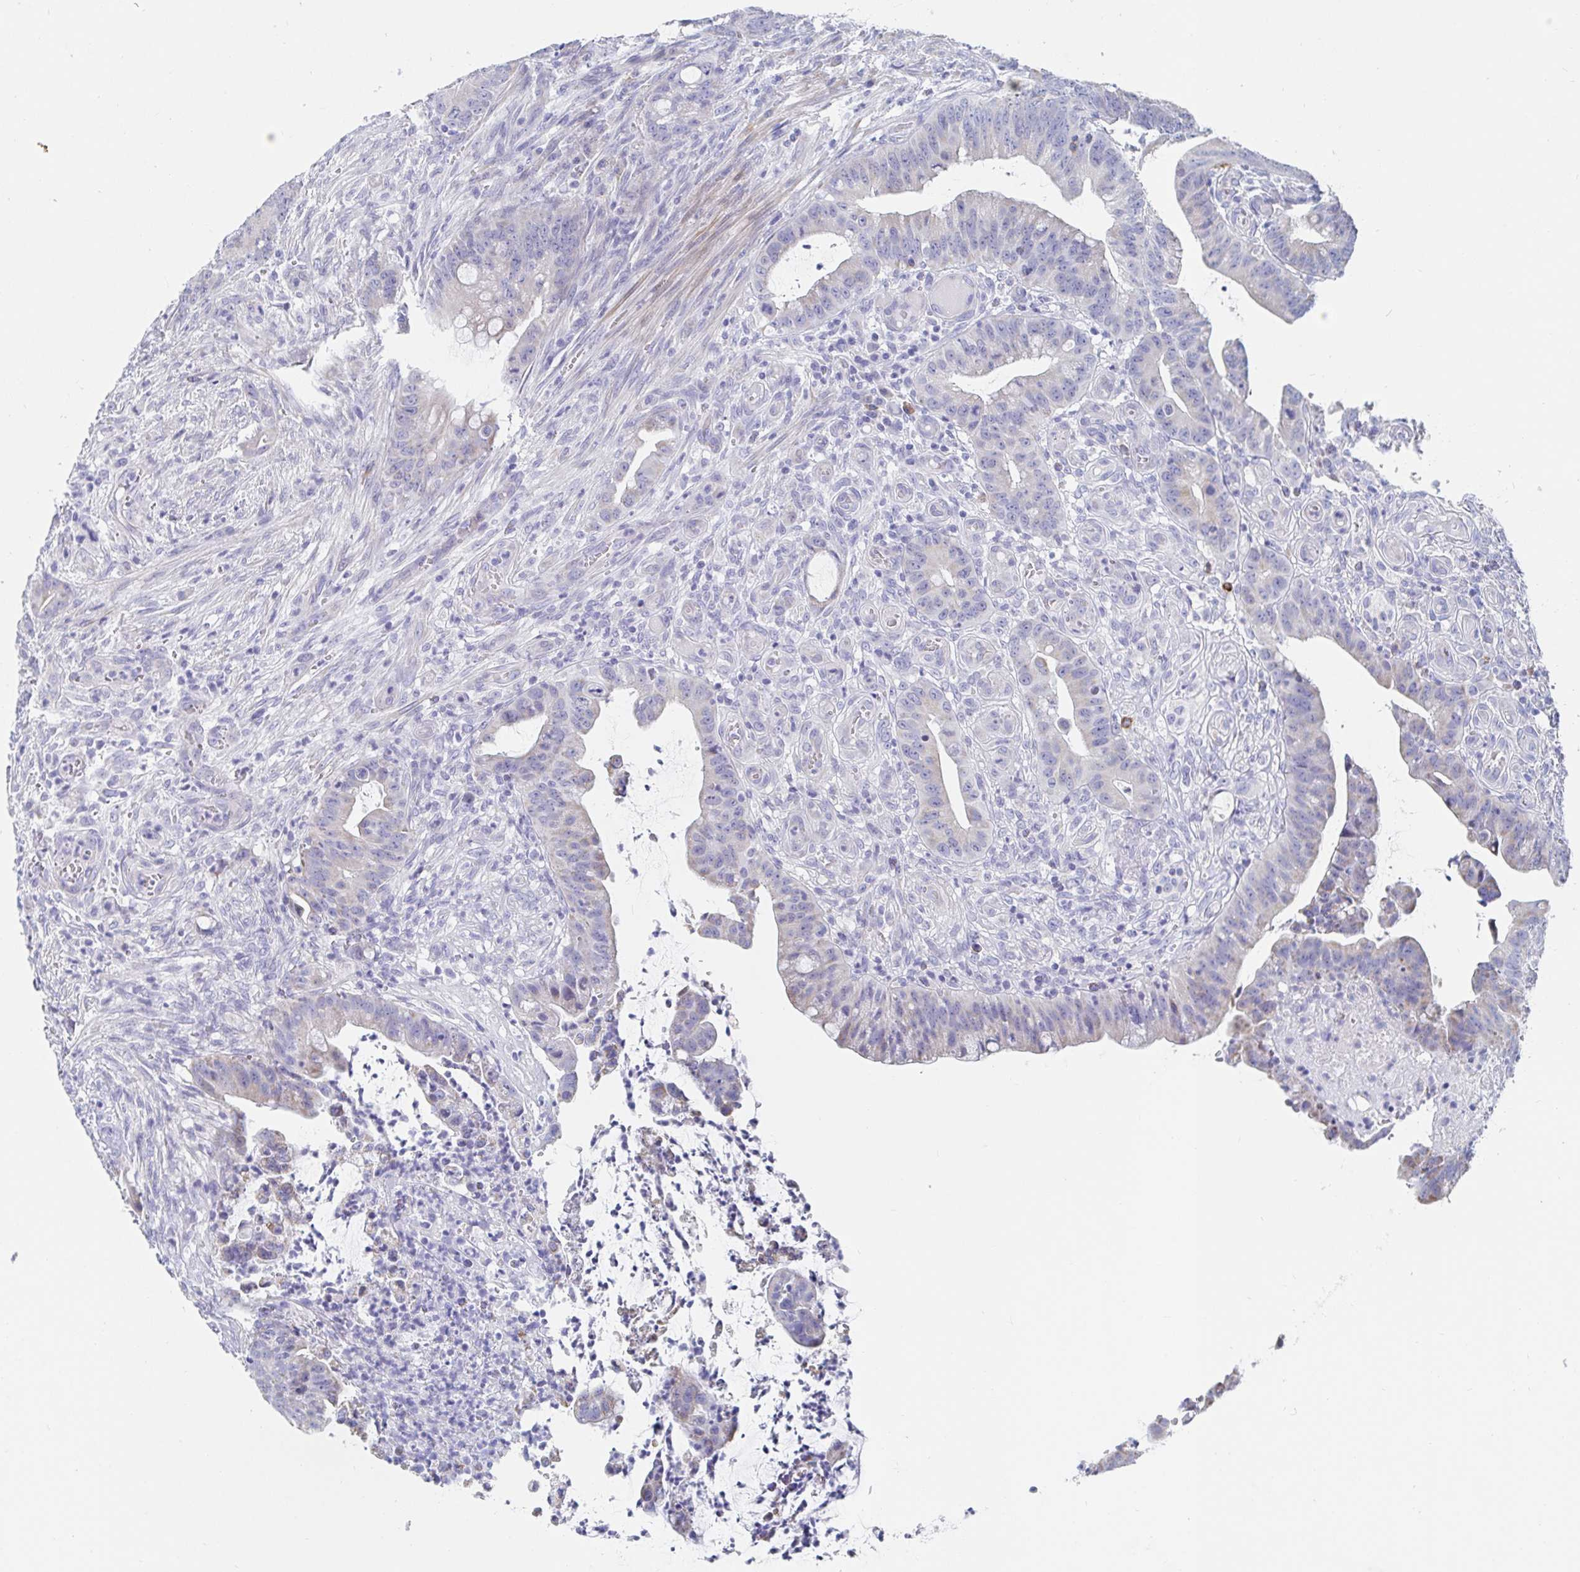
{"staining": {"intensity": "negative", "quantity": "none", "location": "none"}, "tissue": "colorectal cancer", "cell_type": "Tumor cells", "image_type": "cancer", "snomed": [{"axis": "morphology", "description": "Adenocarcinoma, NOS"}, {"axis": "topography", "description": "Colon"}], "caption": "The photomicrograph displays no significant staining in tumor cells of colorectal cancer.", "gene": "PACSIN1", "patient": {"sex": "male", "age": 62}}